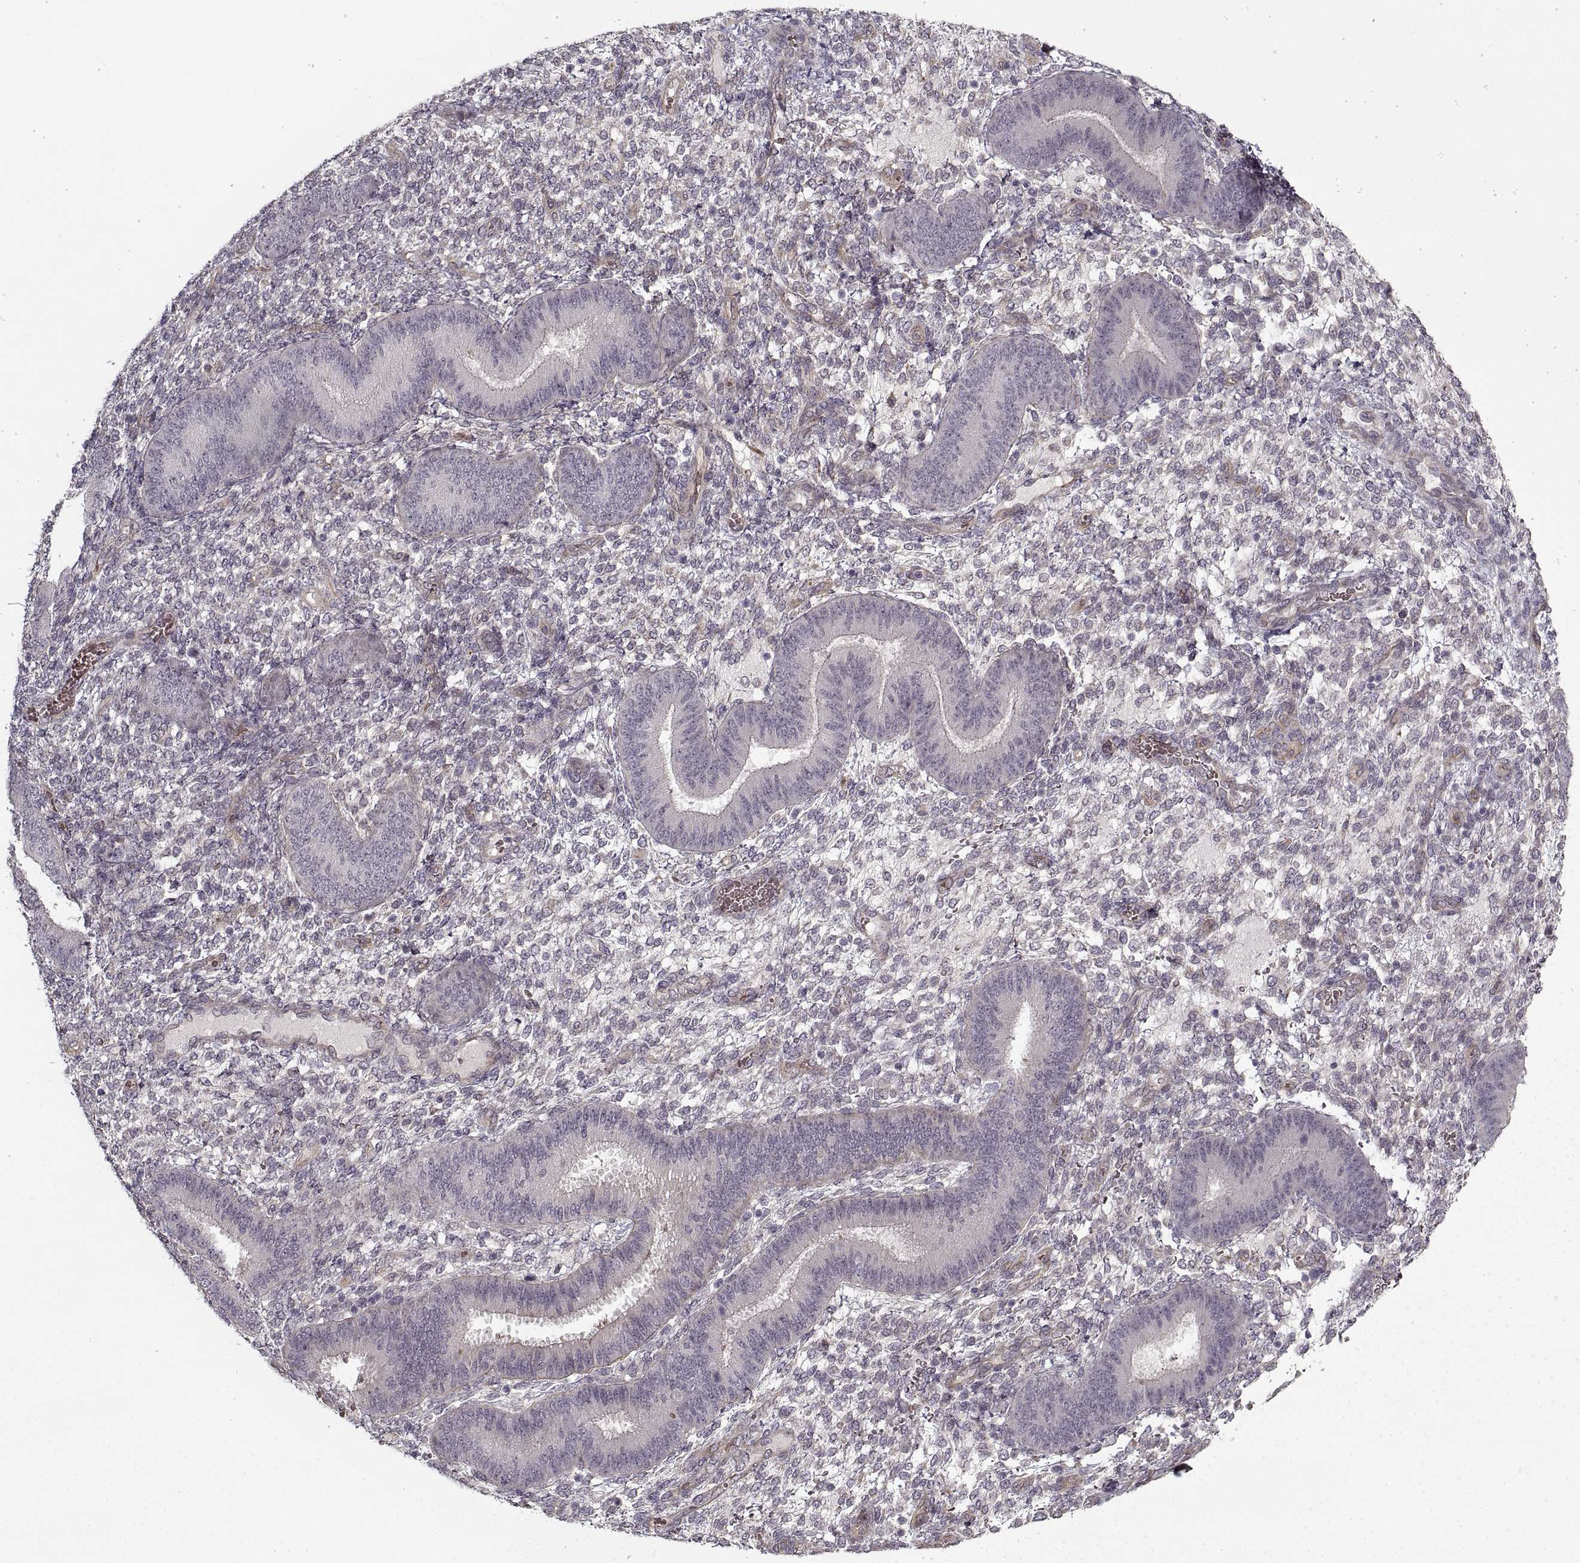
{"staining": {"intensity": "negative", "quantity": "none", "location": "none"}, "tissue": "endometrium", "cell_type": "Cells in endometrial stroma", "image_type": "normal", "snomed": [{"axis": "morphology", "description": "Normal tissue, NOS"}, {"axis": "topography", "description": "Endometrium"}], "caption": "Immunohistochemistry micrograph of normal human endometrium stained for a protein (brown), which shows no positivity in cells in endometrial stroma. (DAB IHC with hematoxylin counter stain).", "gene": "LAMB2", "patient": {"sex": "female", "age": 39}}